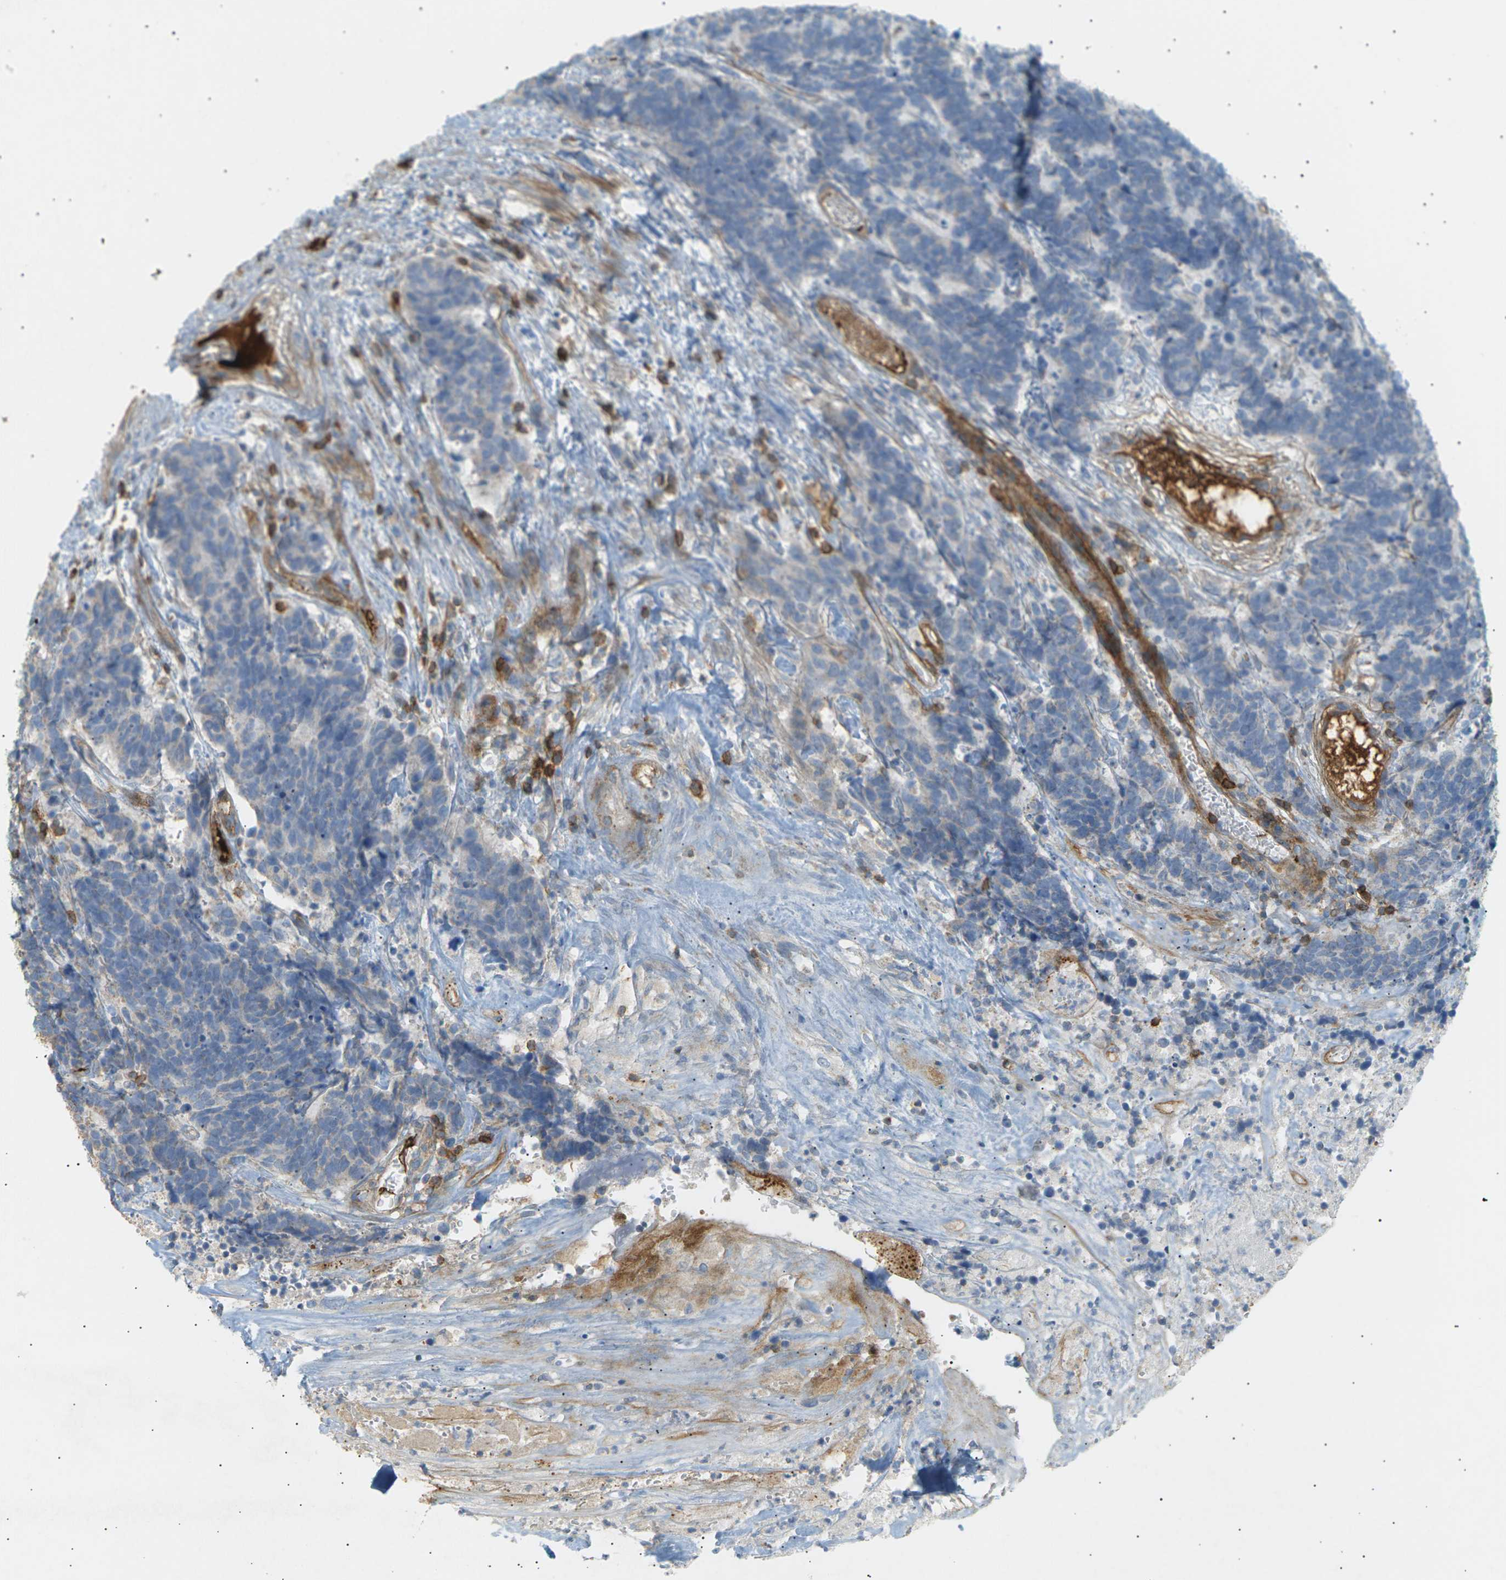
{"staining": {"intensity": "negative", "quantity": "none", "location": "none"}, "tissue": "carcinoid", "cell_type": "Tumor cells", "image_type": "cancer", "snomed": [{"axis": "morphology", "description": "Carcinoma, NOS"}, {"axis": "morphology", "description": "Carcinoid, malignant, NOS"}, {"axis": "topography", "description": "Urinary bladder"}], "caption": "Photomicrograph shows no significant protein positivity in tumor cells of malignant carcinoid.", "gene": "LIME1", "patient": {"sex": "male", "age": 57}}